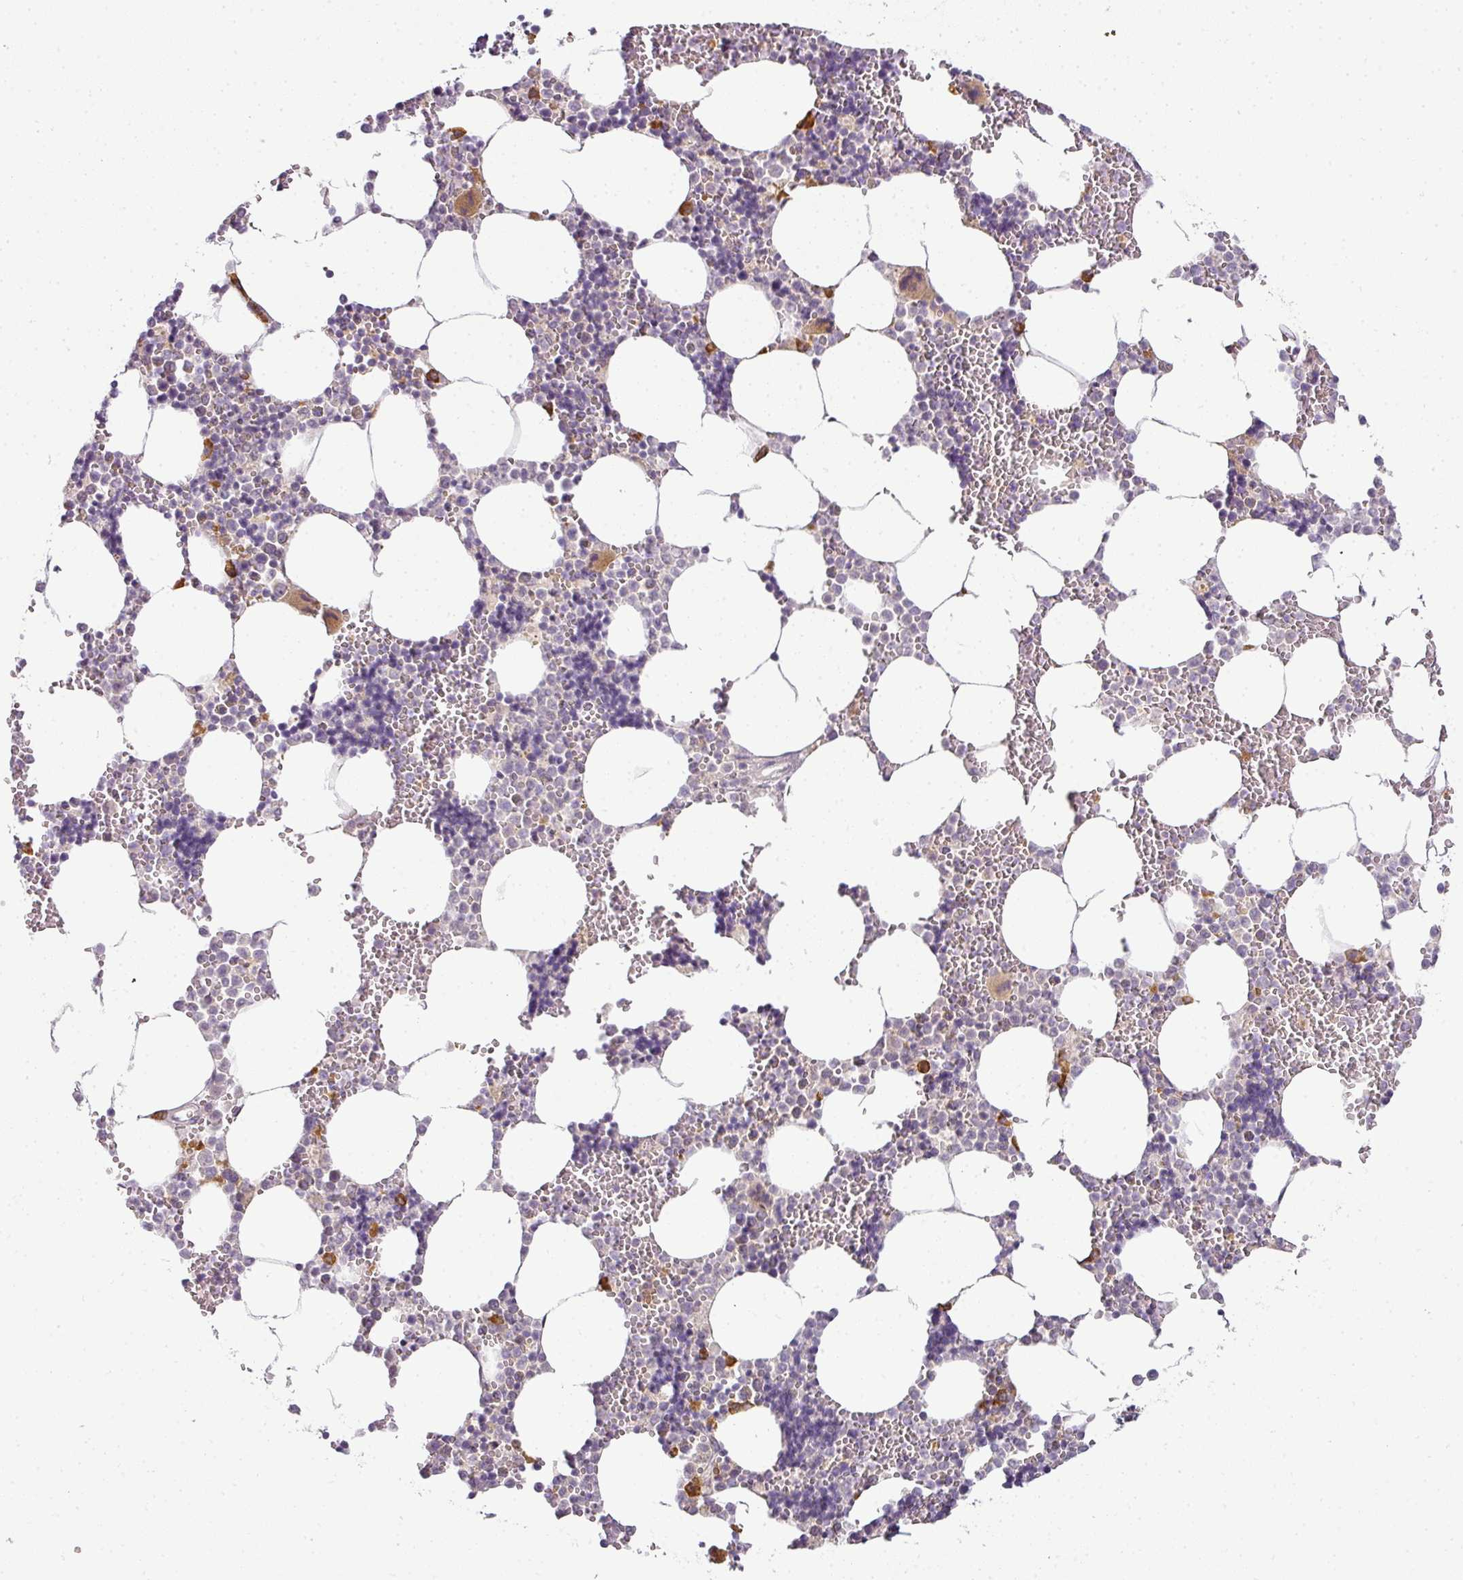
{"staining": {"intensity": "moderate", "quantity": "25%-75%", "location": "cytoplasmic/membranous"}, "tissue": "bone marrow", "cell_type": "Hematopoietic cells", "image_type": "normal", "snomed": [{"axis": "morphology", "description": "Normal tissue, NOS"}, {"axis": "topography", "description": "Bone marrow"}], "caption": "Bone marrow stained for a protein (brown) displays moderate cytoplasmic/membranous positive expression in approximately 25%-75% of hematopoietic cells.", "gene": "LY75", "patient": {"sex": "male", "age": 54}}